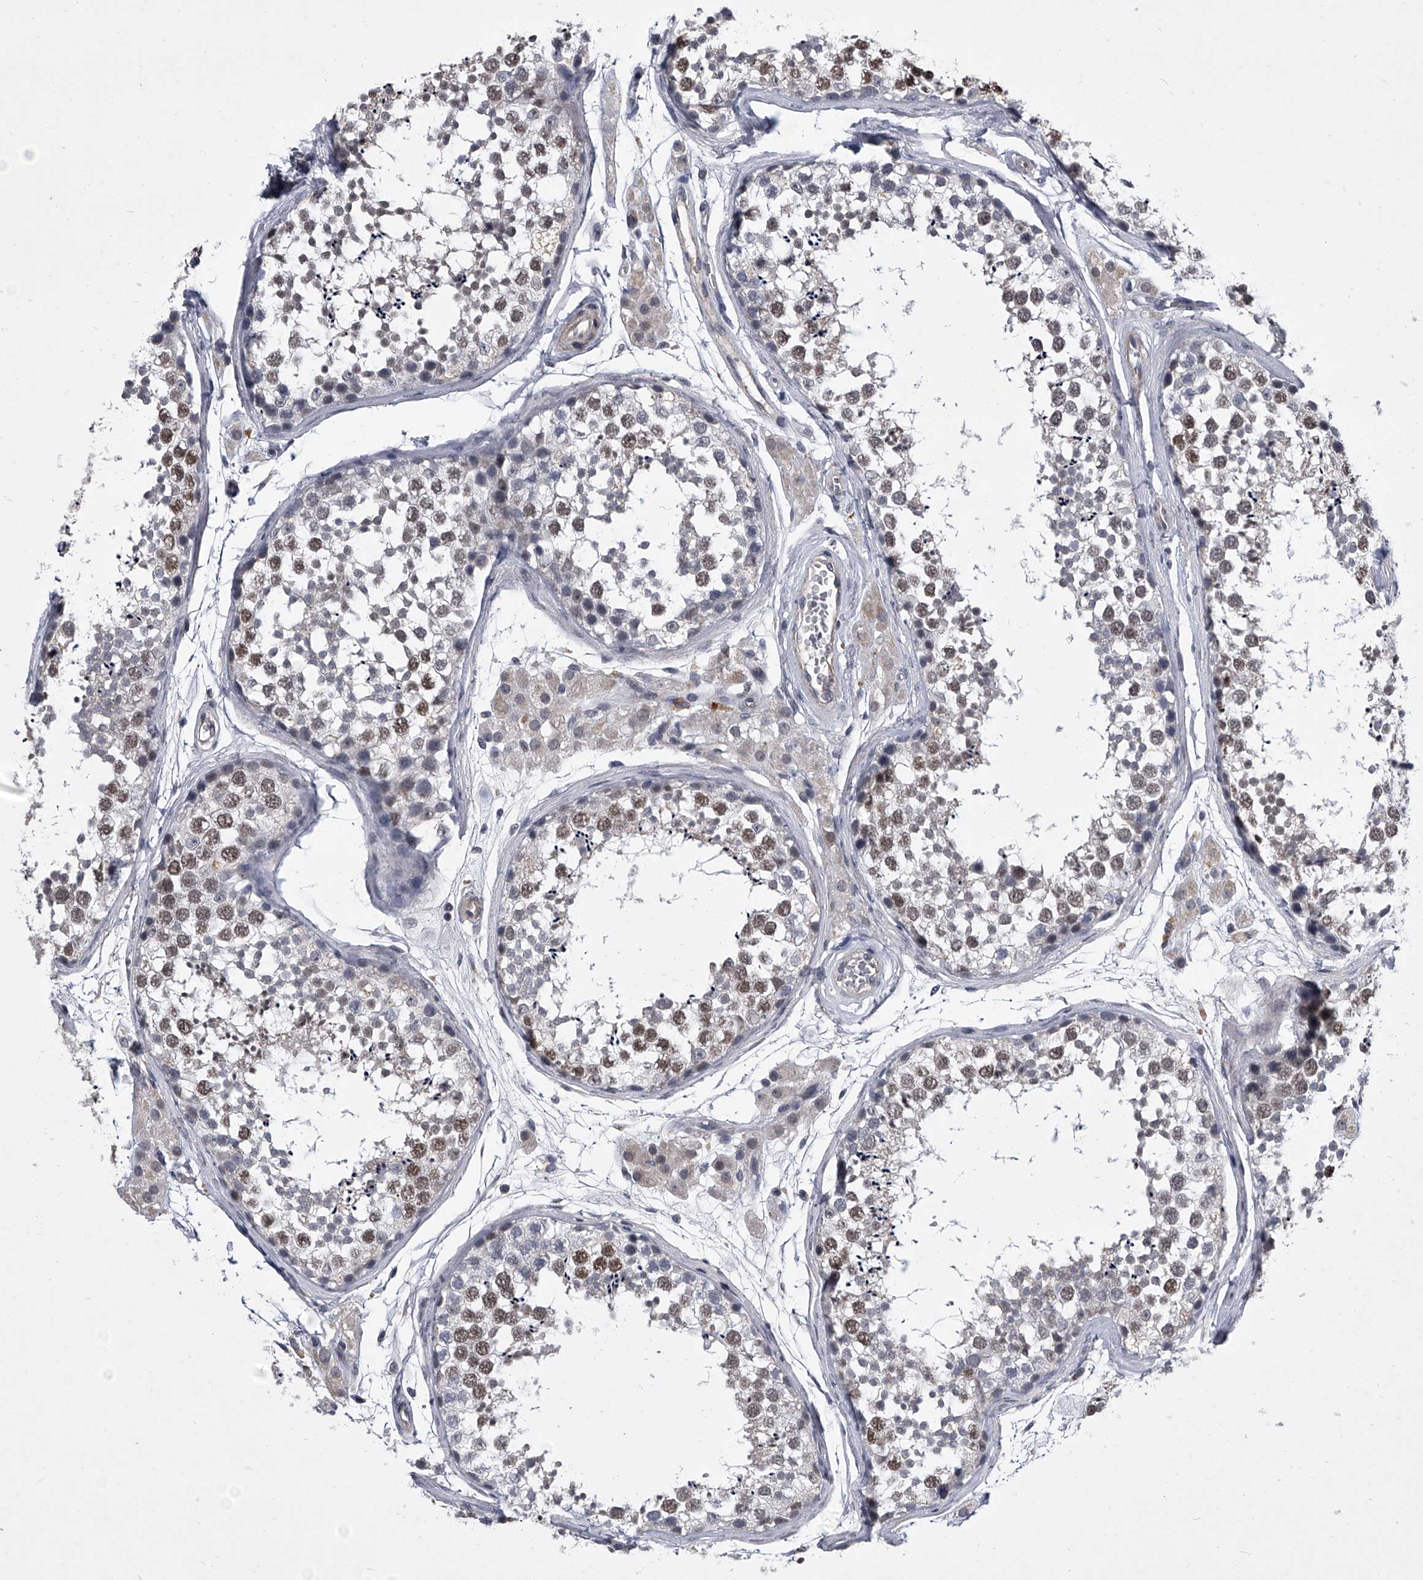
{"staining": {"intensity": "moderate", "quantity": "25%-75%", "location": "nuclear"}, "tissue": "testis", "cell_type": "Cells in seminiferous ducts", "image_type": "normal", "snomed": [{"axis": "morphology", "description": "Normal tissue, NOS"}, {"axis": "topography", "description": "Testis"}], "caption": "Immunohistochemical staining of benign testis shows medium levels of moderate nuclear expression in about 25%-75% of cells in seminiferous ducts.", "gene": "ZNF76", "patient": {"sex": "male", "age": 56}}